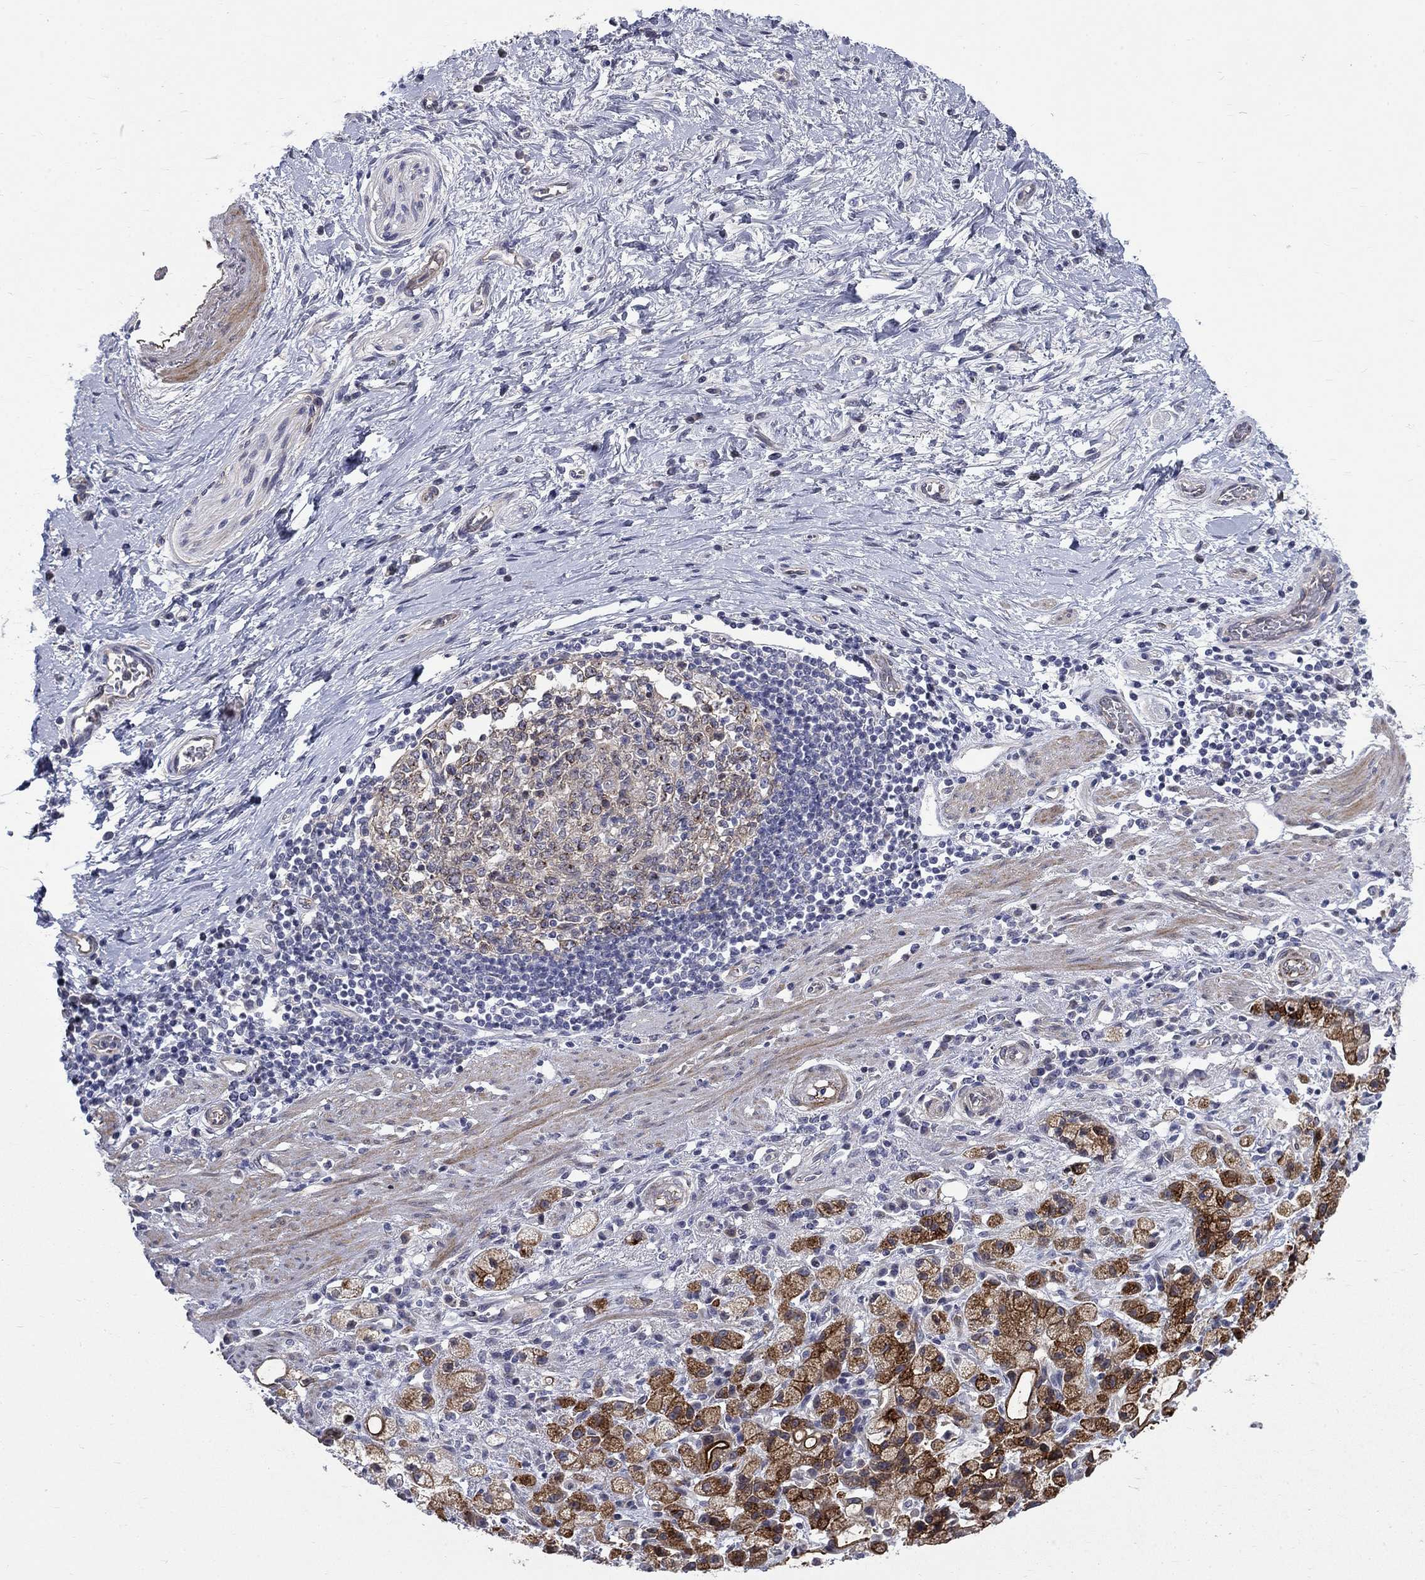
{"staining": {"intensity": "strong", "quantity": "25%-75%", "location": "cytoplasmic/membranous"}, "tissue": "stomach cancer", "cell_type": "Tumor cells", "image_type": "cancer", "snomed": [{"axis": "morphology", "description": "Adenocarcinoma, NOS"}, {"axis": "topography", "description": "Stomach"}], "caption": "This is a histology image of immunohistochemistry staining of stomach adenocarcinoma, which shows strong expression in the cytoplasmic/membranous of tumor cells.", "gene": "SLC1A1", "patient": {"sex": "male", "age": 58}}